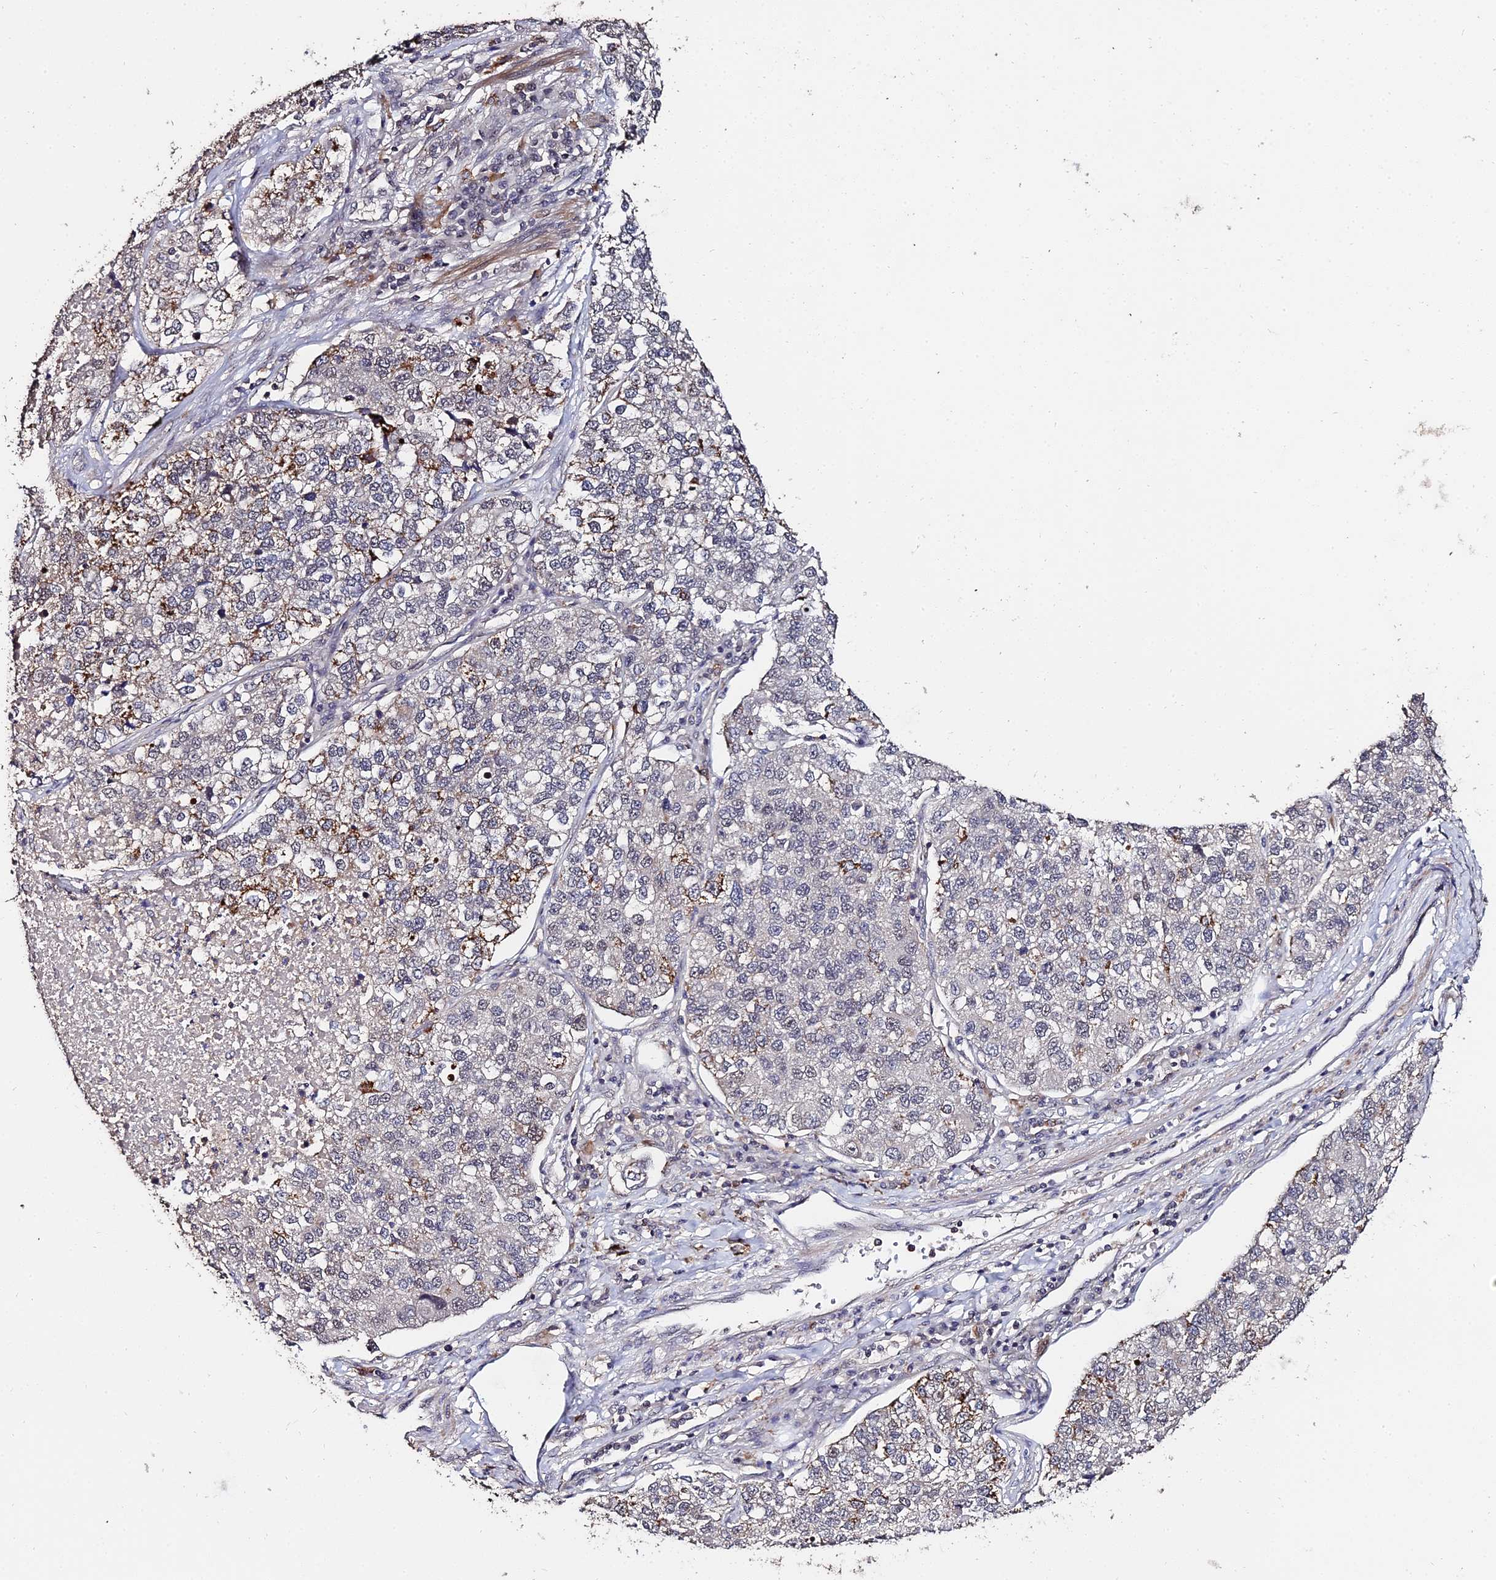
{"staining": {"intensity": "moderate", "quantity": "25%-75%", "location": "cytoplasmic/membranous"}, "tissue": "lung cancer", "cell_type": "Tumor cells", "image_type": "cancer", "snomed": [{"axis": "morphology", "description": "Adenocarcinoma, NOS"}, {"axis": "topography", "description": "Lung"}], "caption": "This micrograph demonstrates immunohistochemistry staining of adenocarcinoma (lung), with medium moderate cytoplasmic/membranous expression in about 25%-75% of tumor cells.", "gene": "LSM5", "patient": {"sex": "male", "age": 49}}